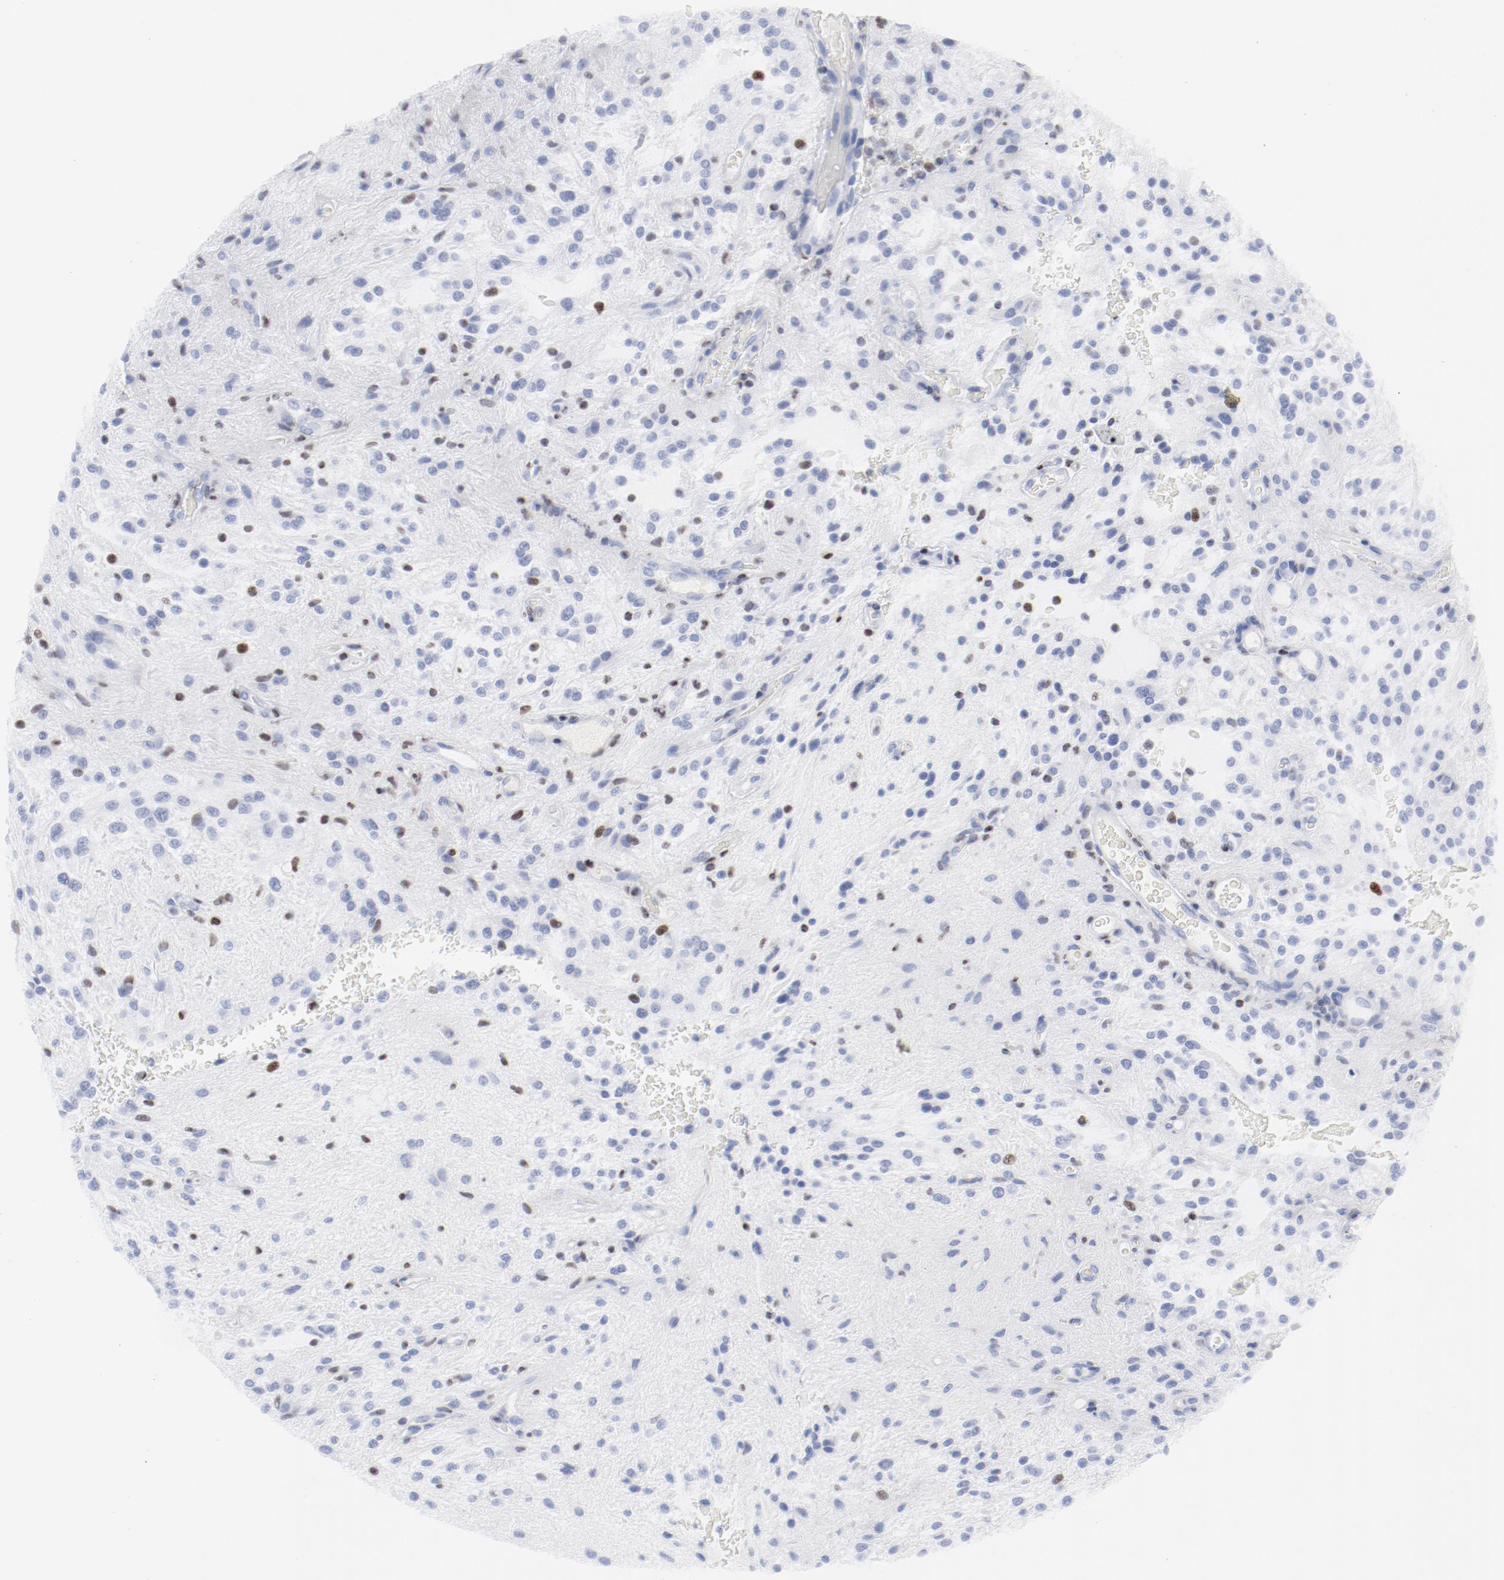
{"staining": {"intensity": "moderate", "quantity": "<25%", "location": "nuclear"}, "tissue": "glioma", "cell_type": "Tumor cells", "image_type": "cancer", "snomed": [{"axis": "morphology", "description": "Glioma, malignant, NOS"}, {"axis": "topography", "description": "Cerebellum"}], "caption": "Tumor cells exhibit moderate nuclear expression in approximately <25% of cells in glioma.", "gene": "SMARCC2", "patient": {"sex": "female", "age": 10}}